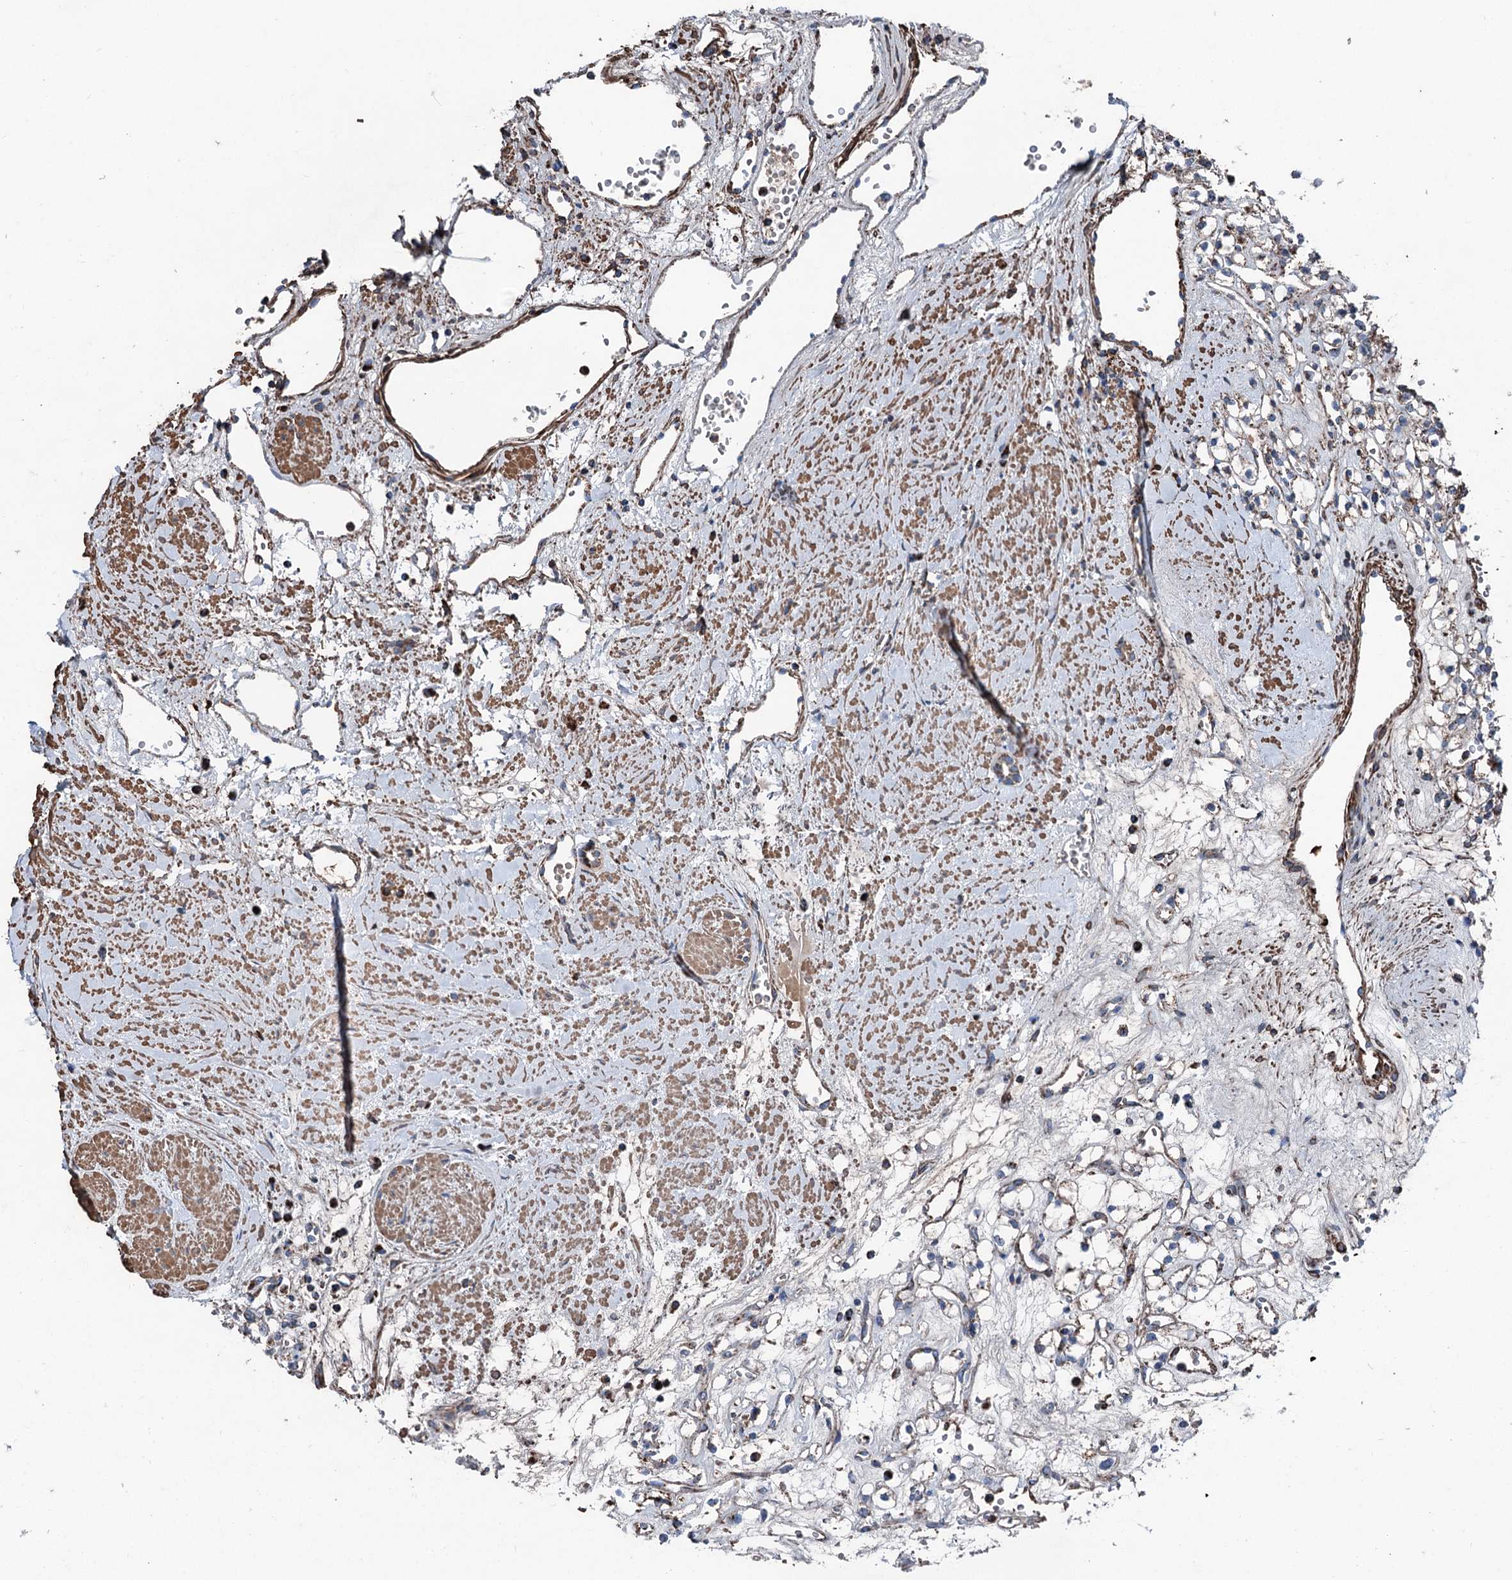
{"staining": {"intensity": "moderate", "quantity": "<25%", "location": "cytoplasmic/membranous"}, "tissue": "renal cancer", "cell_type": "Tumor cells", "image_type": "cancer", "snomed": [{"axis": "morphology", "description": "Adenocarcinoma, NOS"}, {"axis": "topography", "description": "Kidney"}], "caption": "Moderate cytoplasmic/membranous protein expression is present in approximately <25% of tumor cells in renal cancer (adenocarcinoma).", "gene": "DDIAS", "patient": {"sex": "female", "age": 59}}